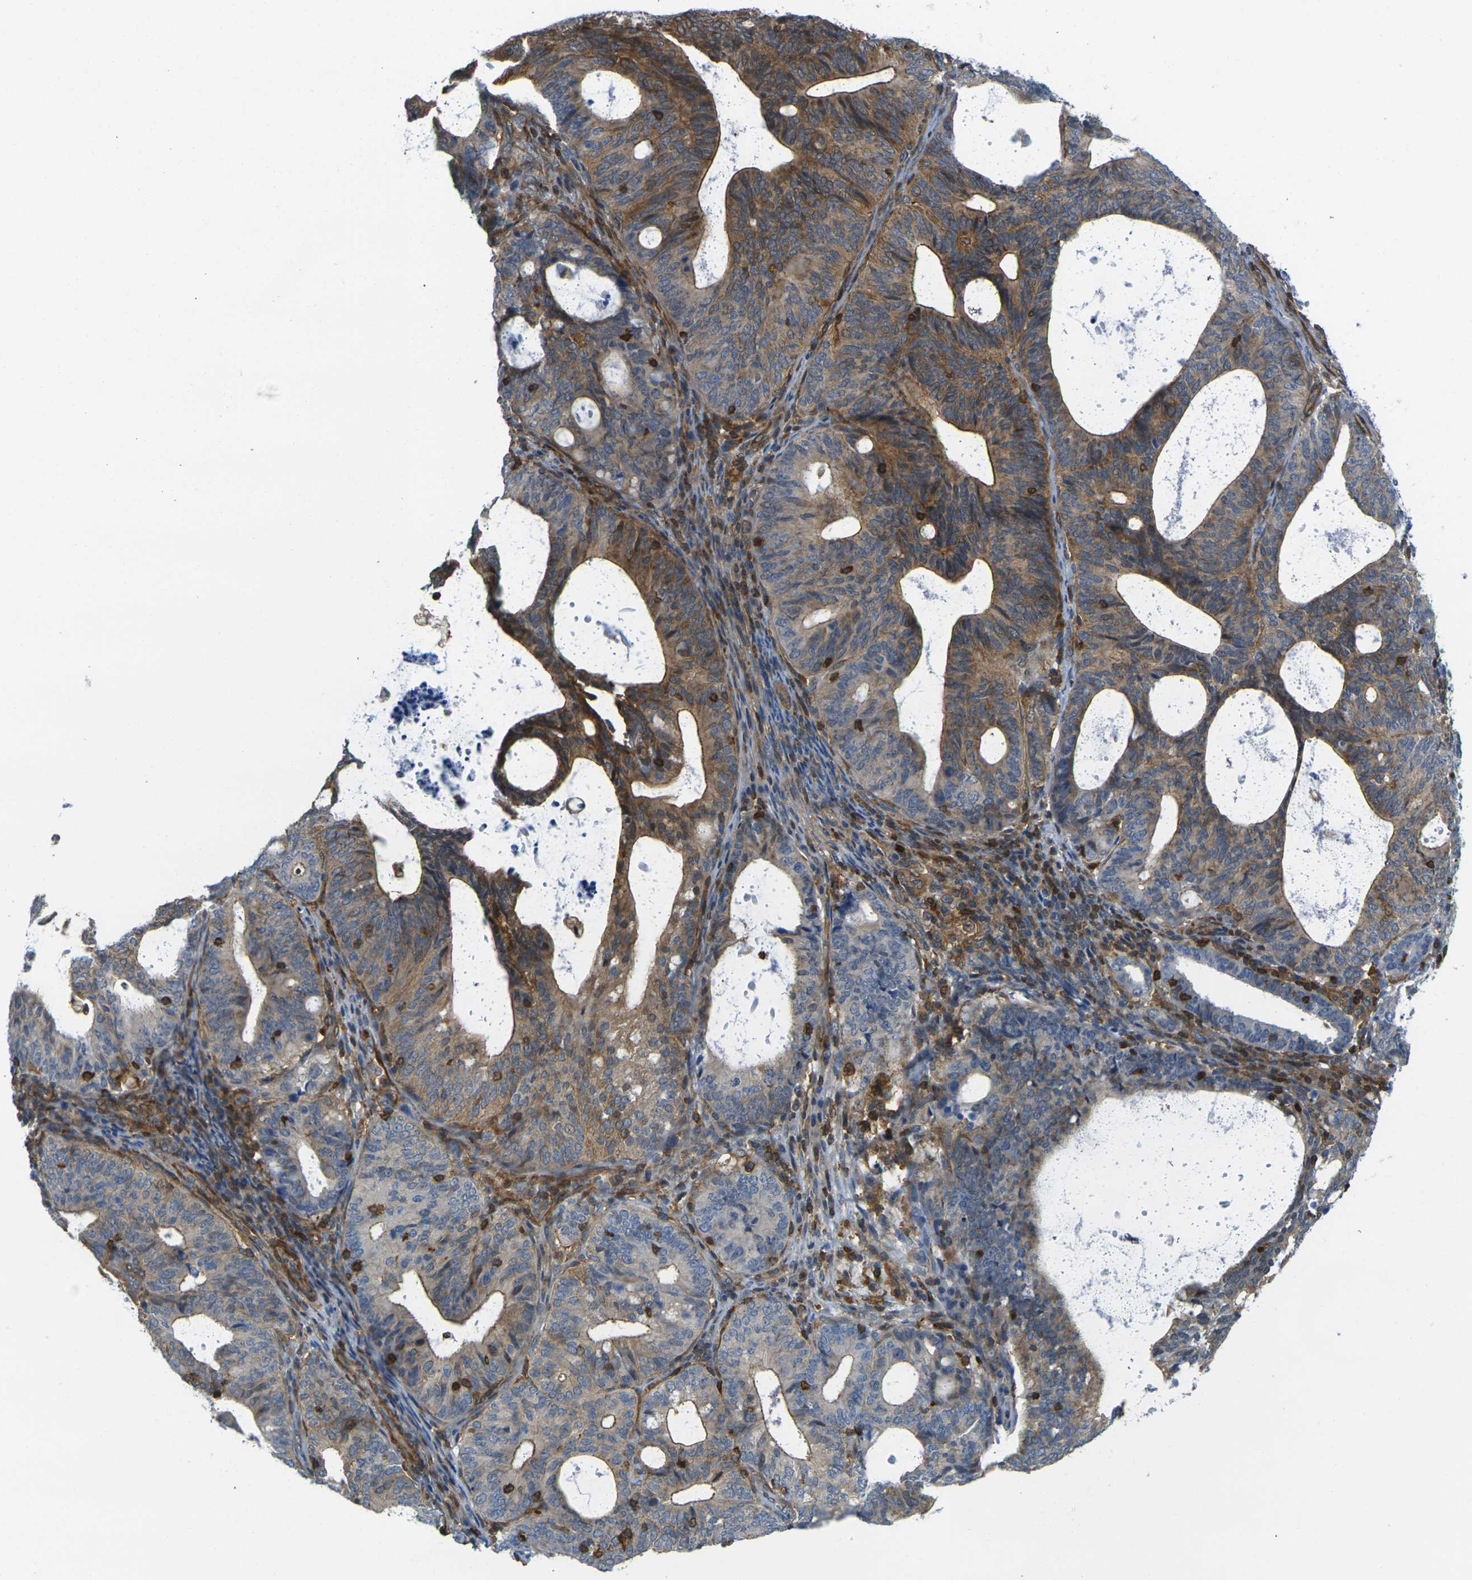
{"staining": {"intensity": "moderate", "quantity": "<25%", "location": "cytoplasmic/membranous"}, "tissue": "endometrial cancer", "cell_type": "Tumor cells", "image_type": "cancer", "snomed": [{"axis": "morphology", "description": "Adenocarcinoma, NOS"}, {"axis": "topography", "description": "Uterus"}], "caption": "This is an image of immunohistochemistry staining of adenocarcinoma (endometrial), which shows moderate staining in the cytoplasmic/membranous of tumor cells.", "gene": "LASP1", "patient": {"sex": "female", "age": 83}}